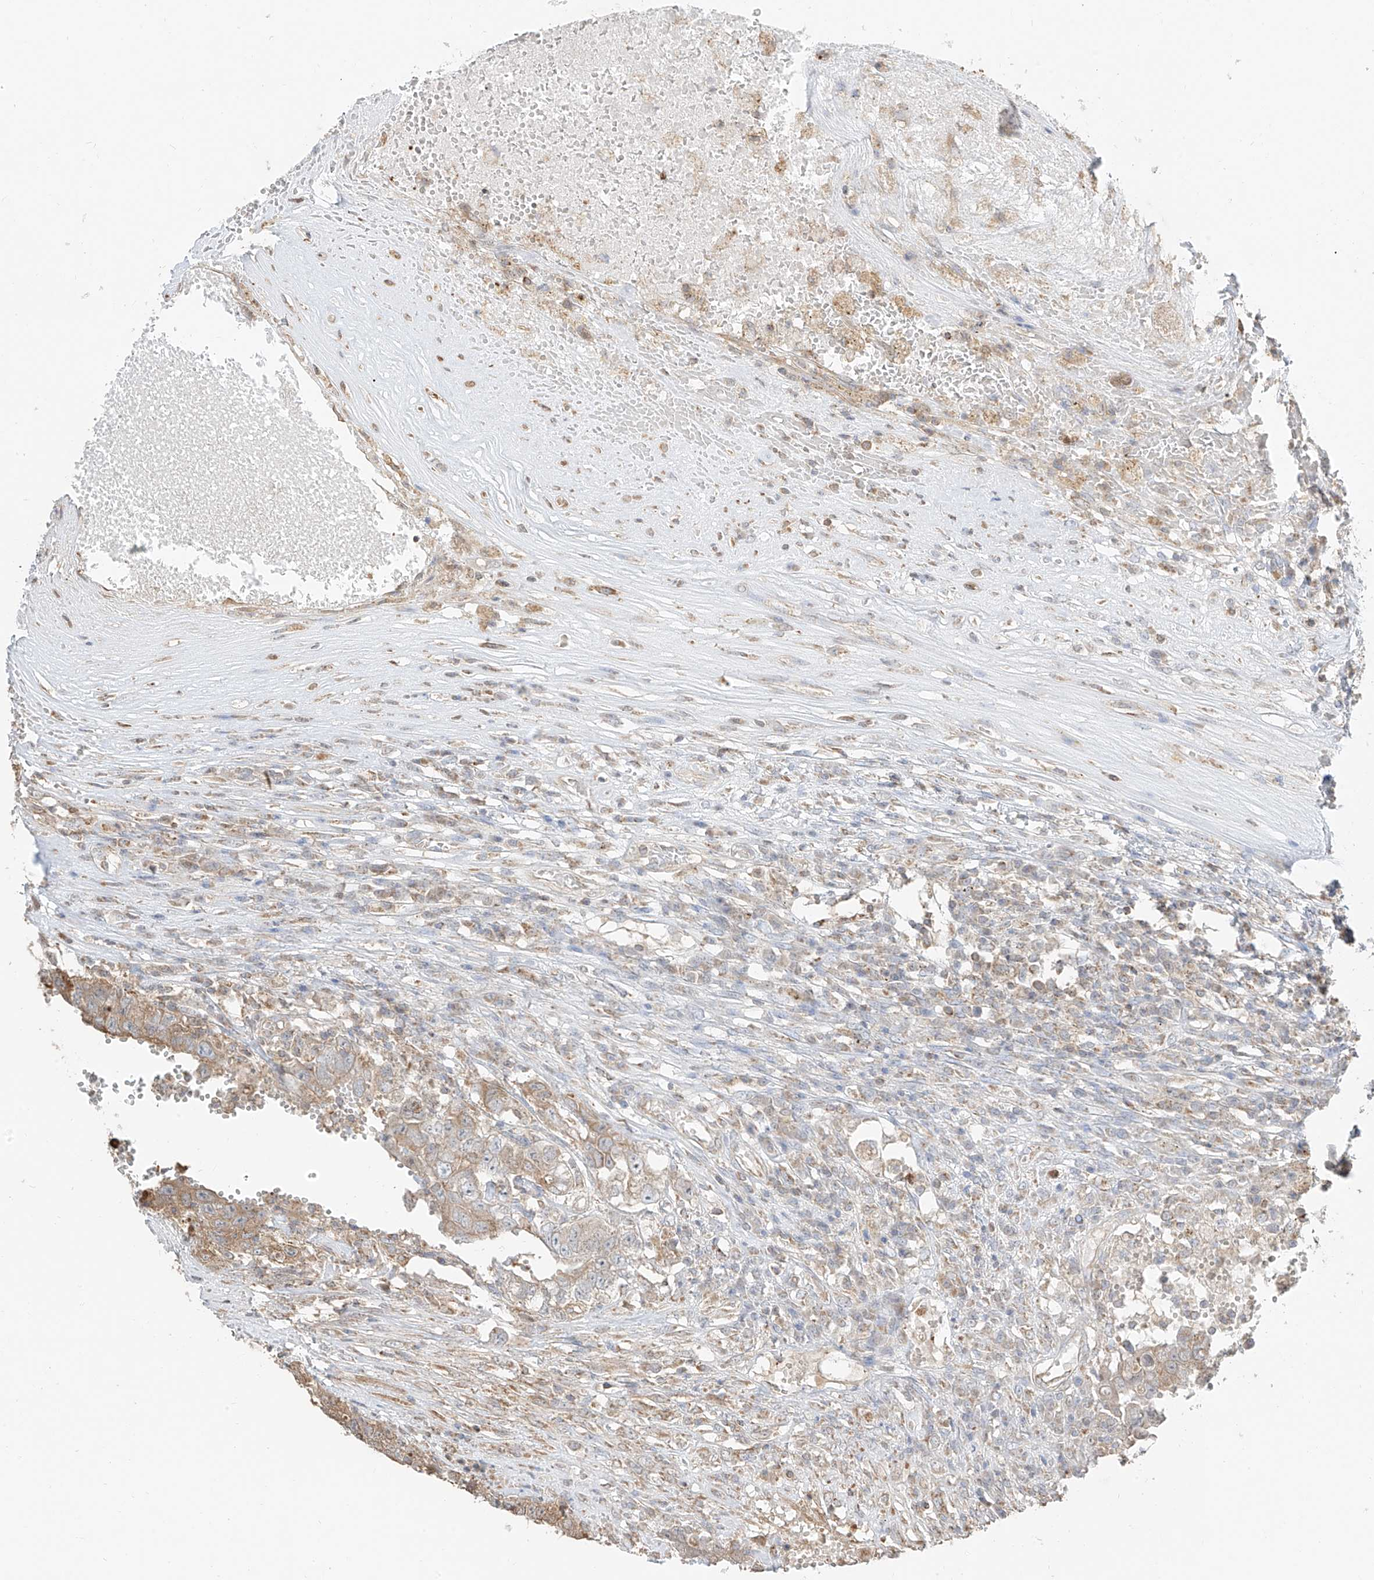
{"staining": {"intensity": "weak", "quantity": "25%-75%", "location": "cytoplasmic/membranous"}, "tissue": "testis cancer", "cell_type": "Tumor cells", "image_type": "cancer", "snomed": [{"axis": "morphology", "description": "Carcinoma, Embryonal, NOS"}, {"axis": "topography", "description": "Testis"}], "caption": "Human testis cancer (embryonal carcinoma) stained with a protein marker shows weak staining in tumor cells.", "gene": "ETHE1", "patient": {"sex": "male", "age": 26}}